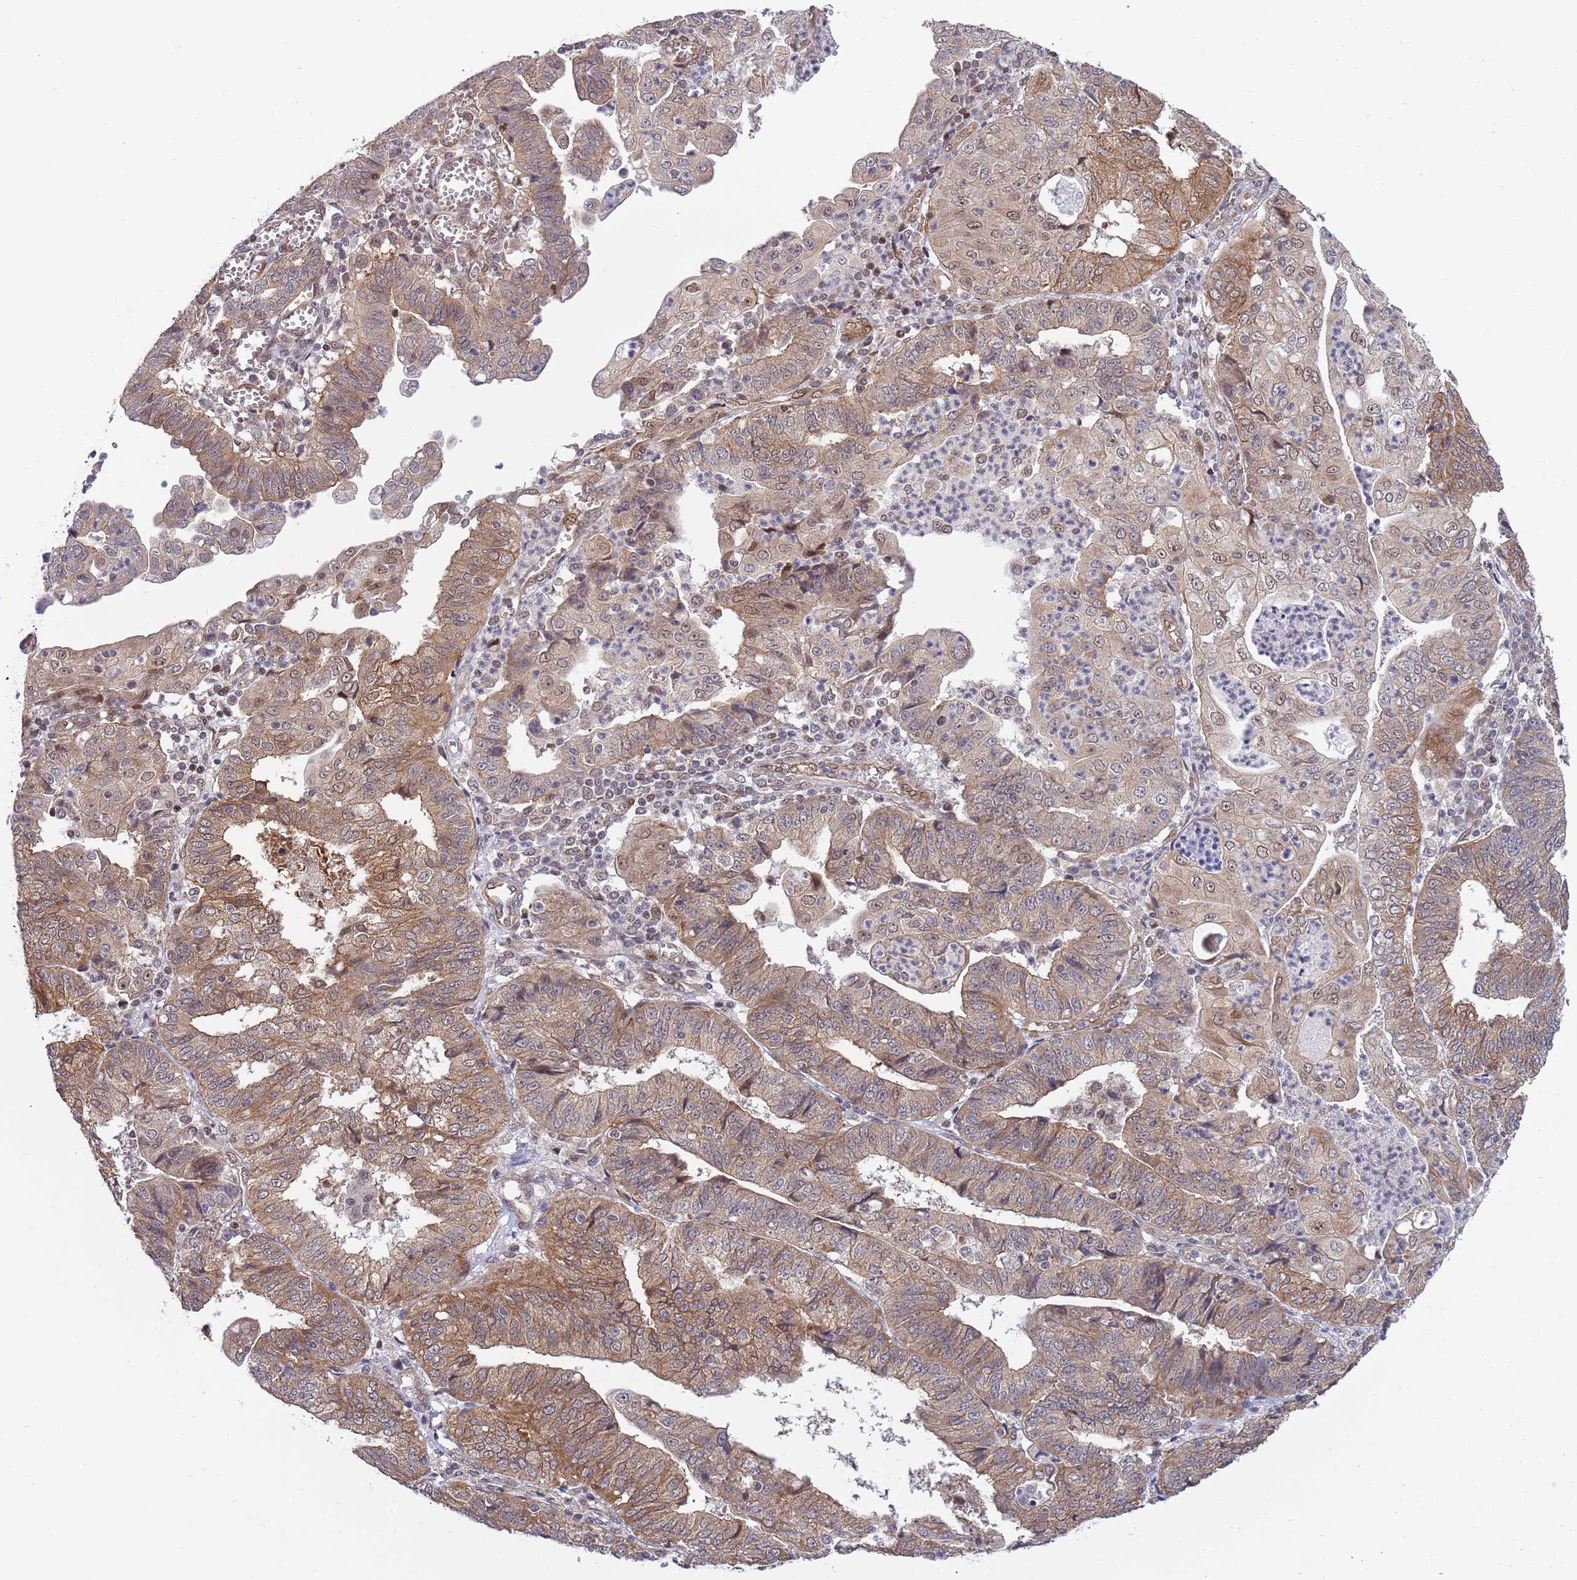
{"staining": {"intensity": "moderate", "quantity": "25%-75%", "location": "cytoplasmic/membranous"}, "tissue": "endometrial cancer", "cell_type": "Tumor cells", "image_type": "cancer", "snomed": [{"axis": "morphology", "description": "Adenocarcinoma, NOS"}, {"axis": "topography", "description": "Endometrium"}], "caption": "Endometrial adenocarcinoma tissue exhibits moderate cytoplasmic/membranous expression in about 25%-75% of tumor cells", "gene": "TBX10", "patient": {"sex": "female", "age": 56}}